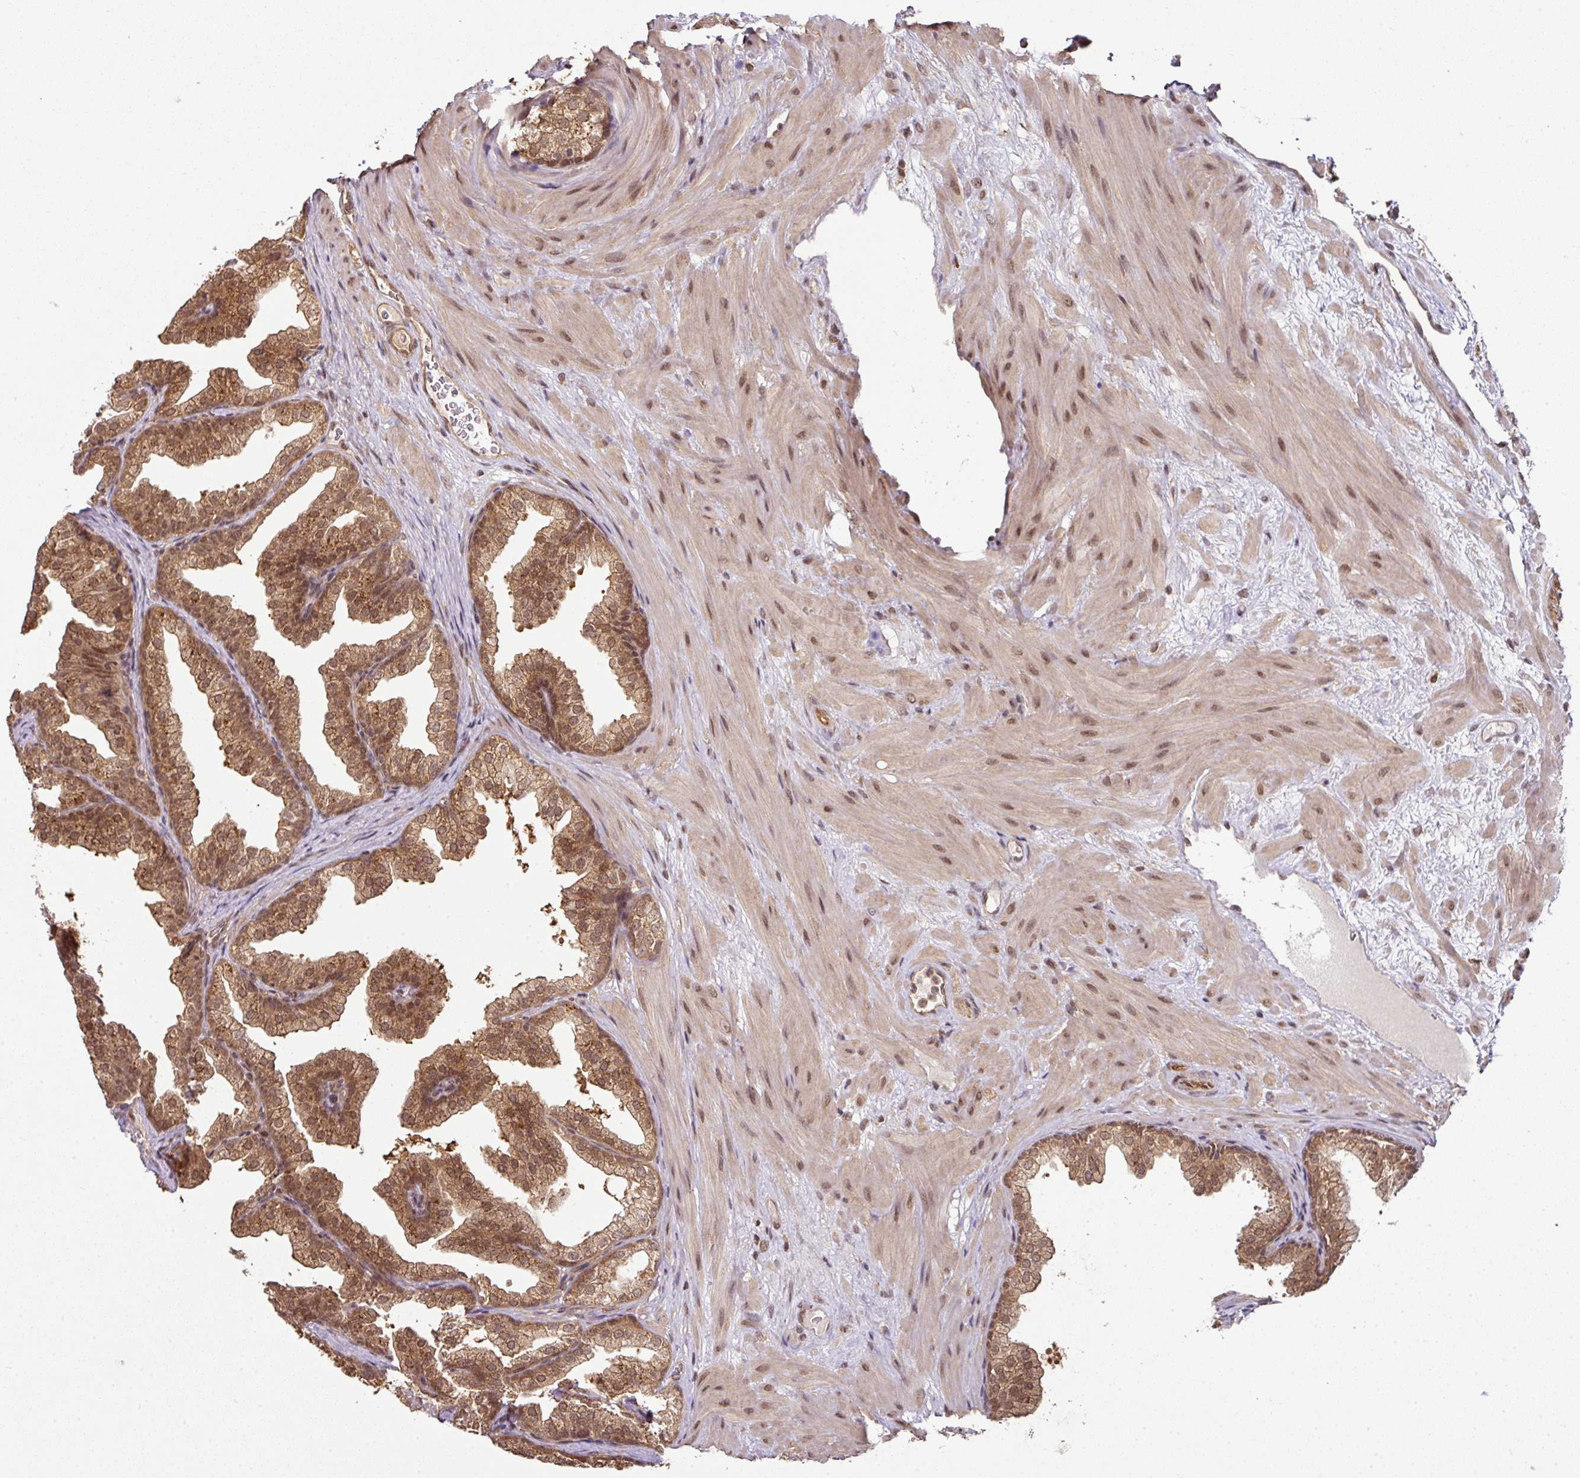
{"staining": {"intensity": "moderate", "quantity": ">75%", "location": "cytoplasmic/membranous,nuclear"}, "tissue": "prostate", "cell_type": "Glandular cells", "image_type": "normal", "snomed": [{"axis": "morphology", "description": "Normal tissue, NOS"}, {"axis": "topography", "description": "Prostate"}], "caption": "Immunohistochemistry (DAB (3,3'-diaminobenzidine)) staining of unremarkable human prostate displays moderate cytoplasmic/membranous,nuclear protein staining in approximately >75% of glandular cells.", "gene": "ANKRD18A", "patient": {"sex": "male", "age": 37}}